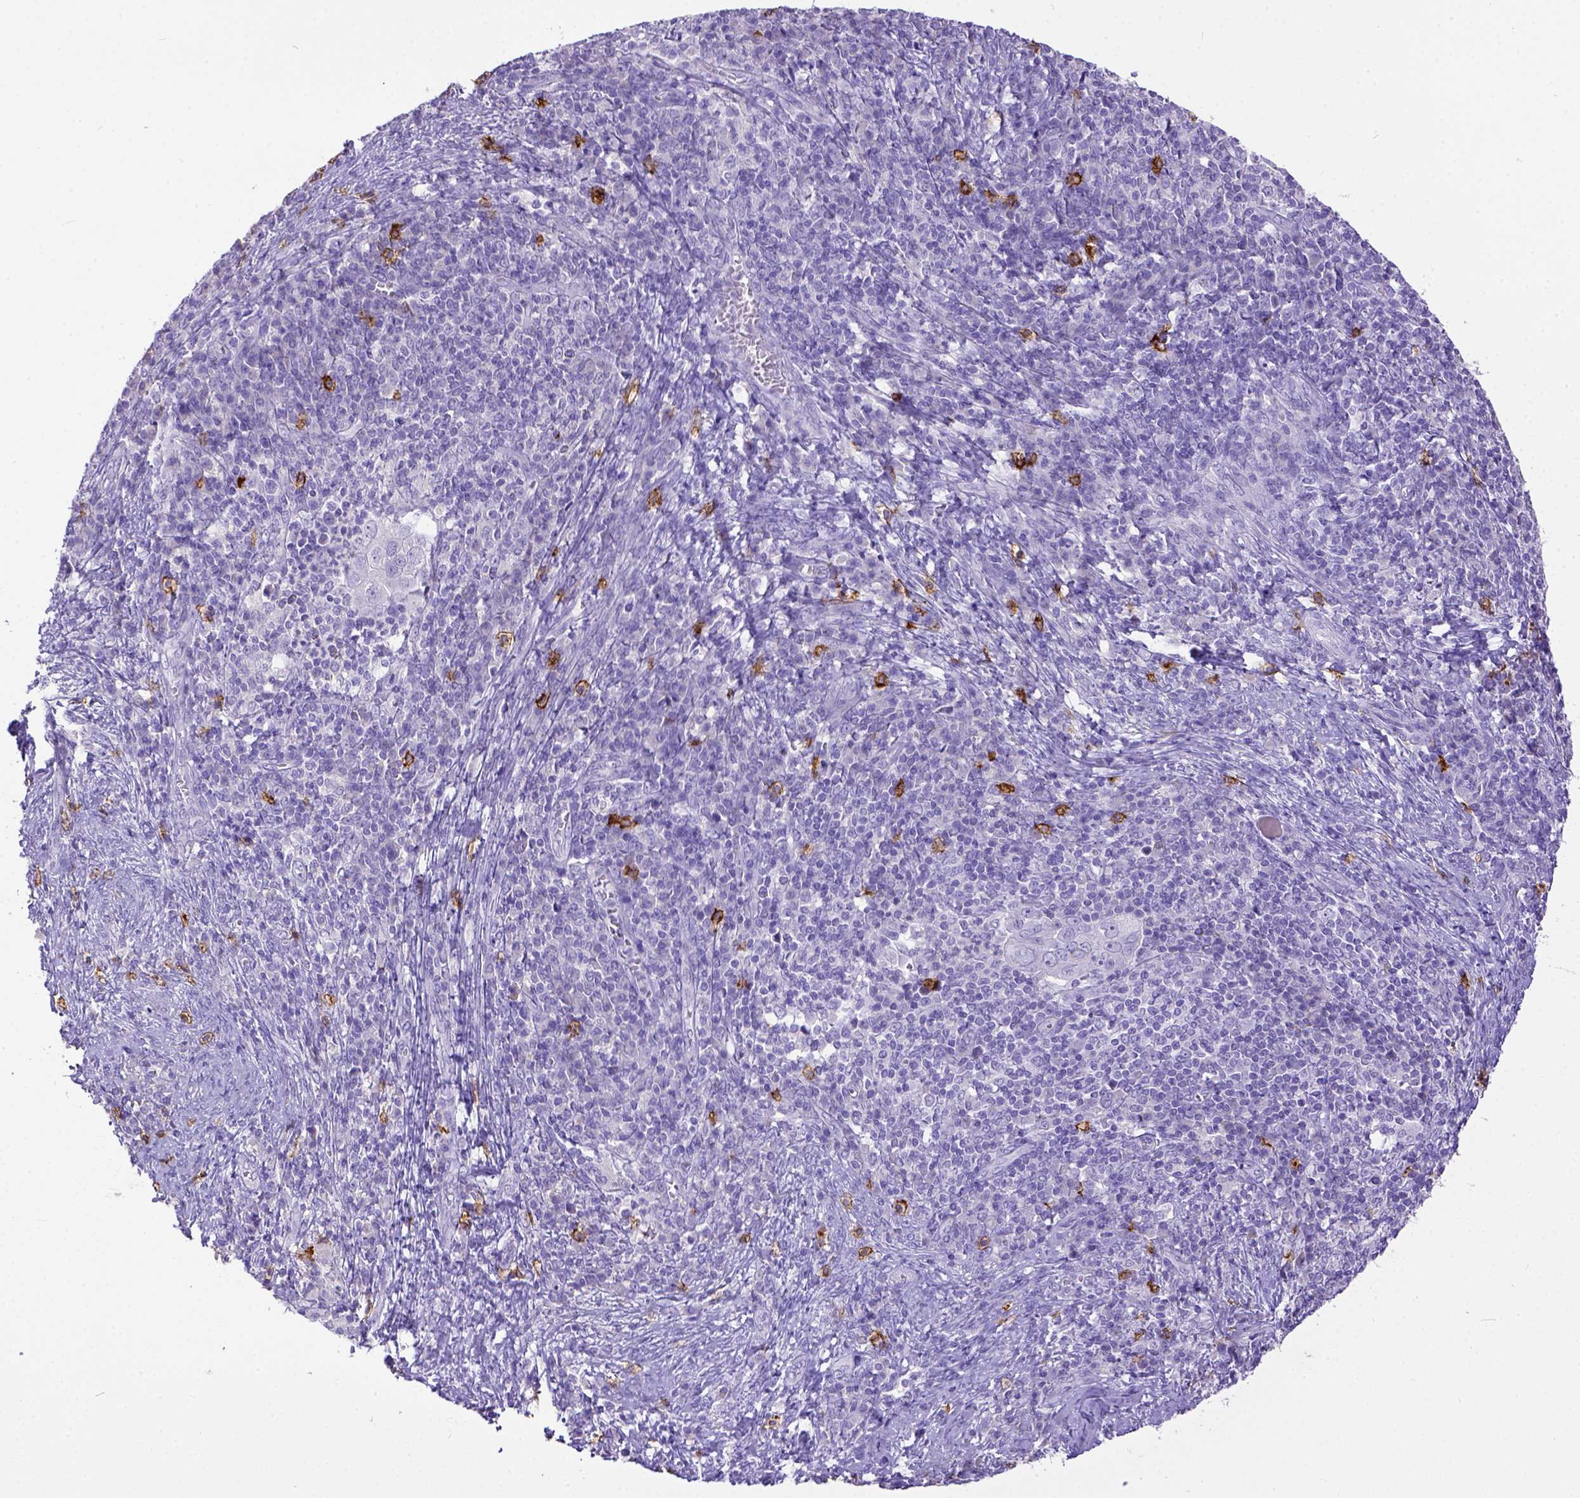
{"staining": {"intensity": "negative", "quantity": "none", "location": "none"}, "tissue": "cervical cancer", "cell_type": "Tumor cells", "image_type": "cancer", "snomed": [{"axis": "morphology", "description": "Squamous cell carcinoma, NOS"}, {"axis": "topography", "description": "Cervix"}], "caption": "A high-resolution photomicrograph shows immunohistochemistry (IHC) staining of cervical cancer (squamous cell carcinoma), which displays no significant positivity in tumor cells.", "gene": "KIT", "patient": {"sex": "female", "age": 39}}